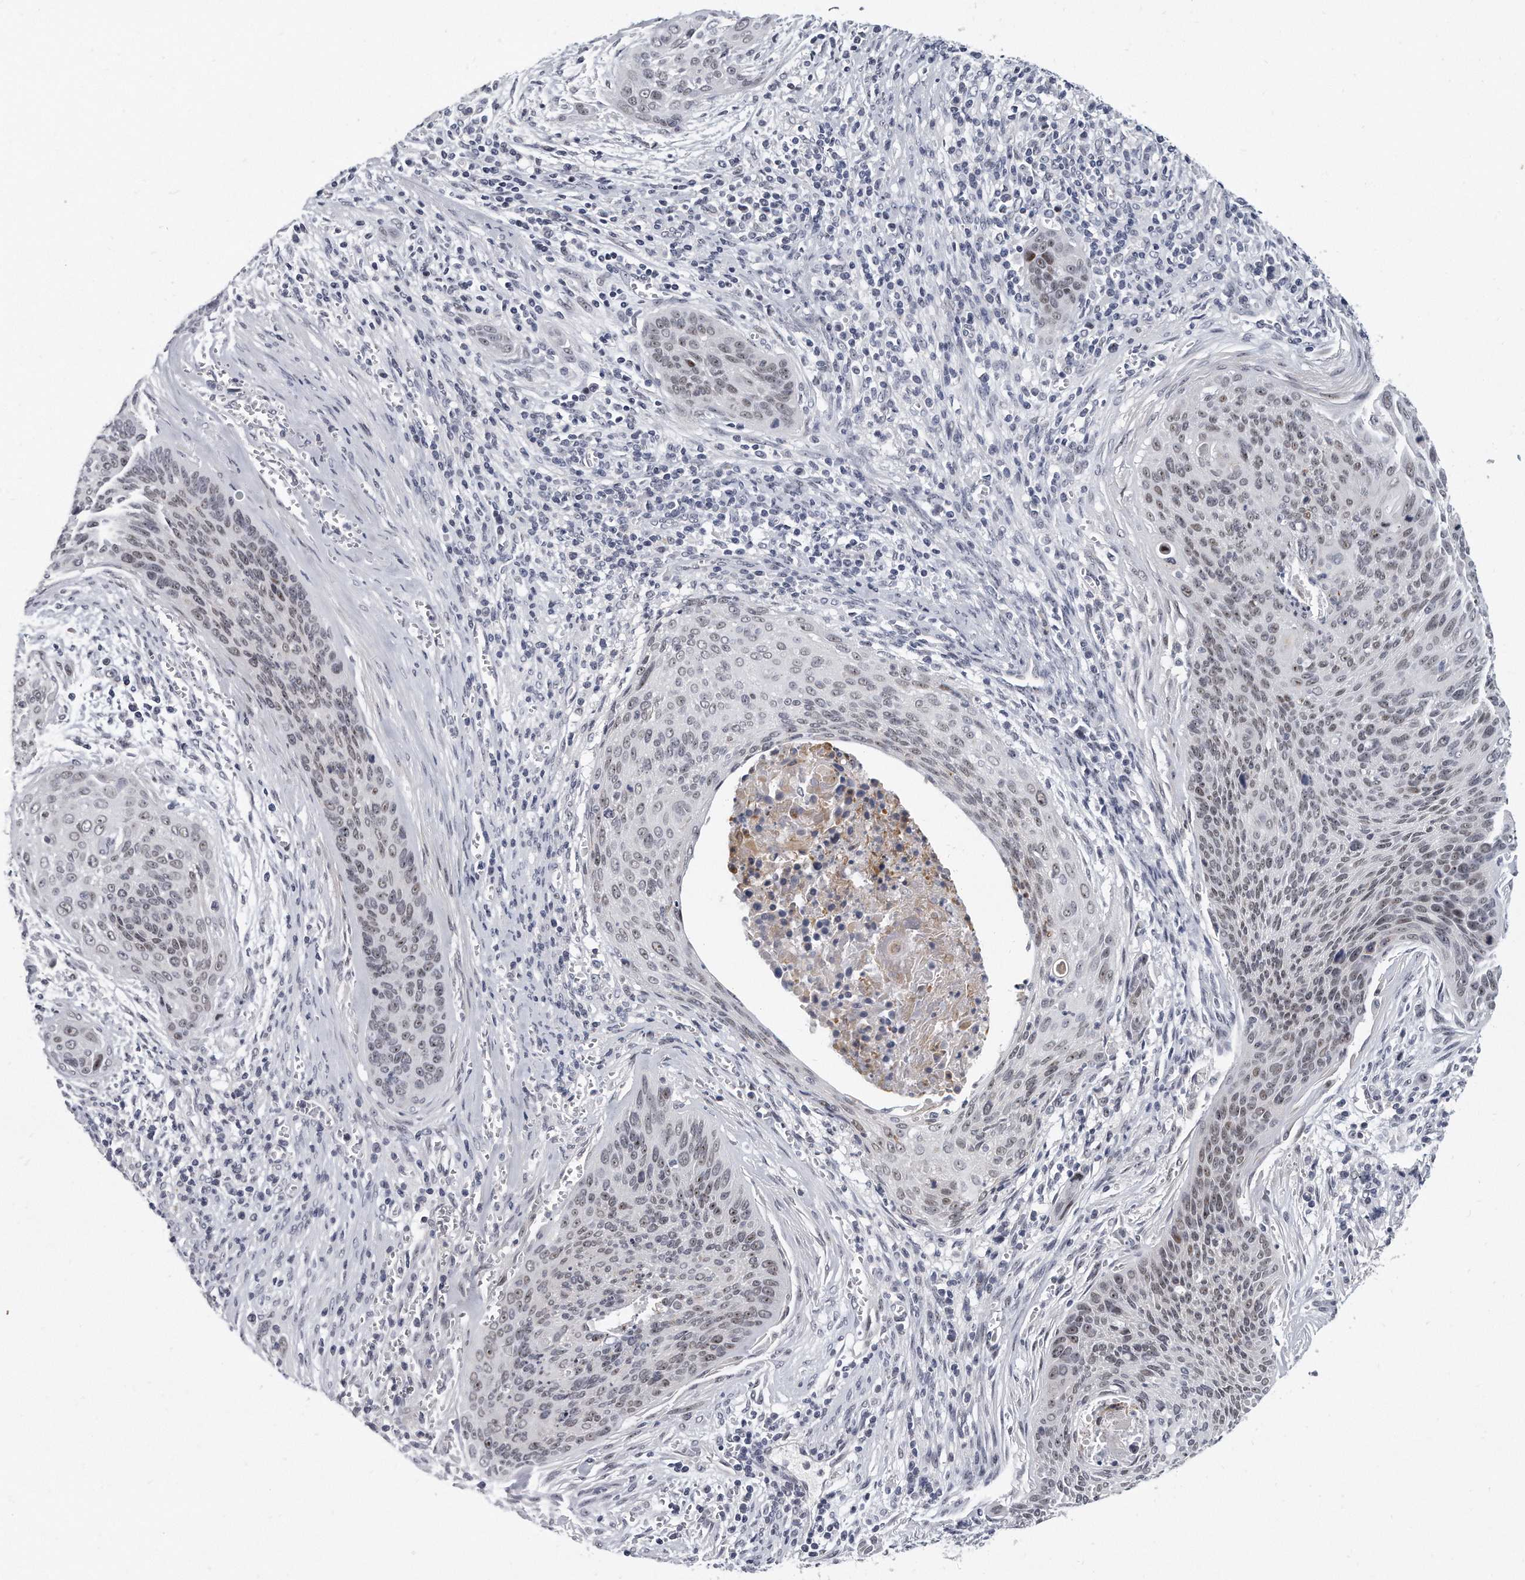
{"staining": {"intensity": "weak", "quantity": ">75%", "location": "nuclear"}, "tissue": "cervical cancer", "cell_type": "Tumor cells", "image_type": "cancer", "snomed": [{"axis": "morphology", "description": "Squamous cell carcinoma, NOS"}, {"axis": "topography", "description": "Cervix"}], "caption": "Immunohistochemistry micrograph of human cervical cancer (squamous cell carcinoma) stained for a protein (brown), which reveals low levels of weak nuclear expression in about >75% of tumor cells.", "gene": "TFCP2L1", "patient": {"sex": "female", "age": 55}}